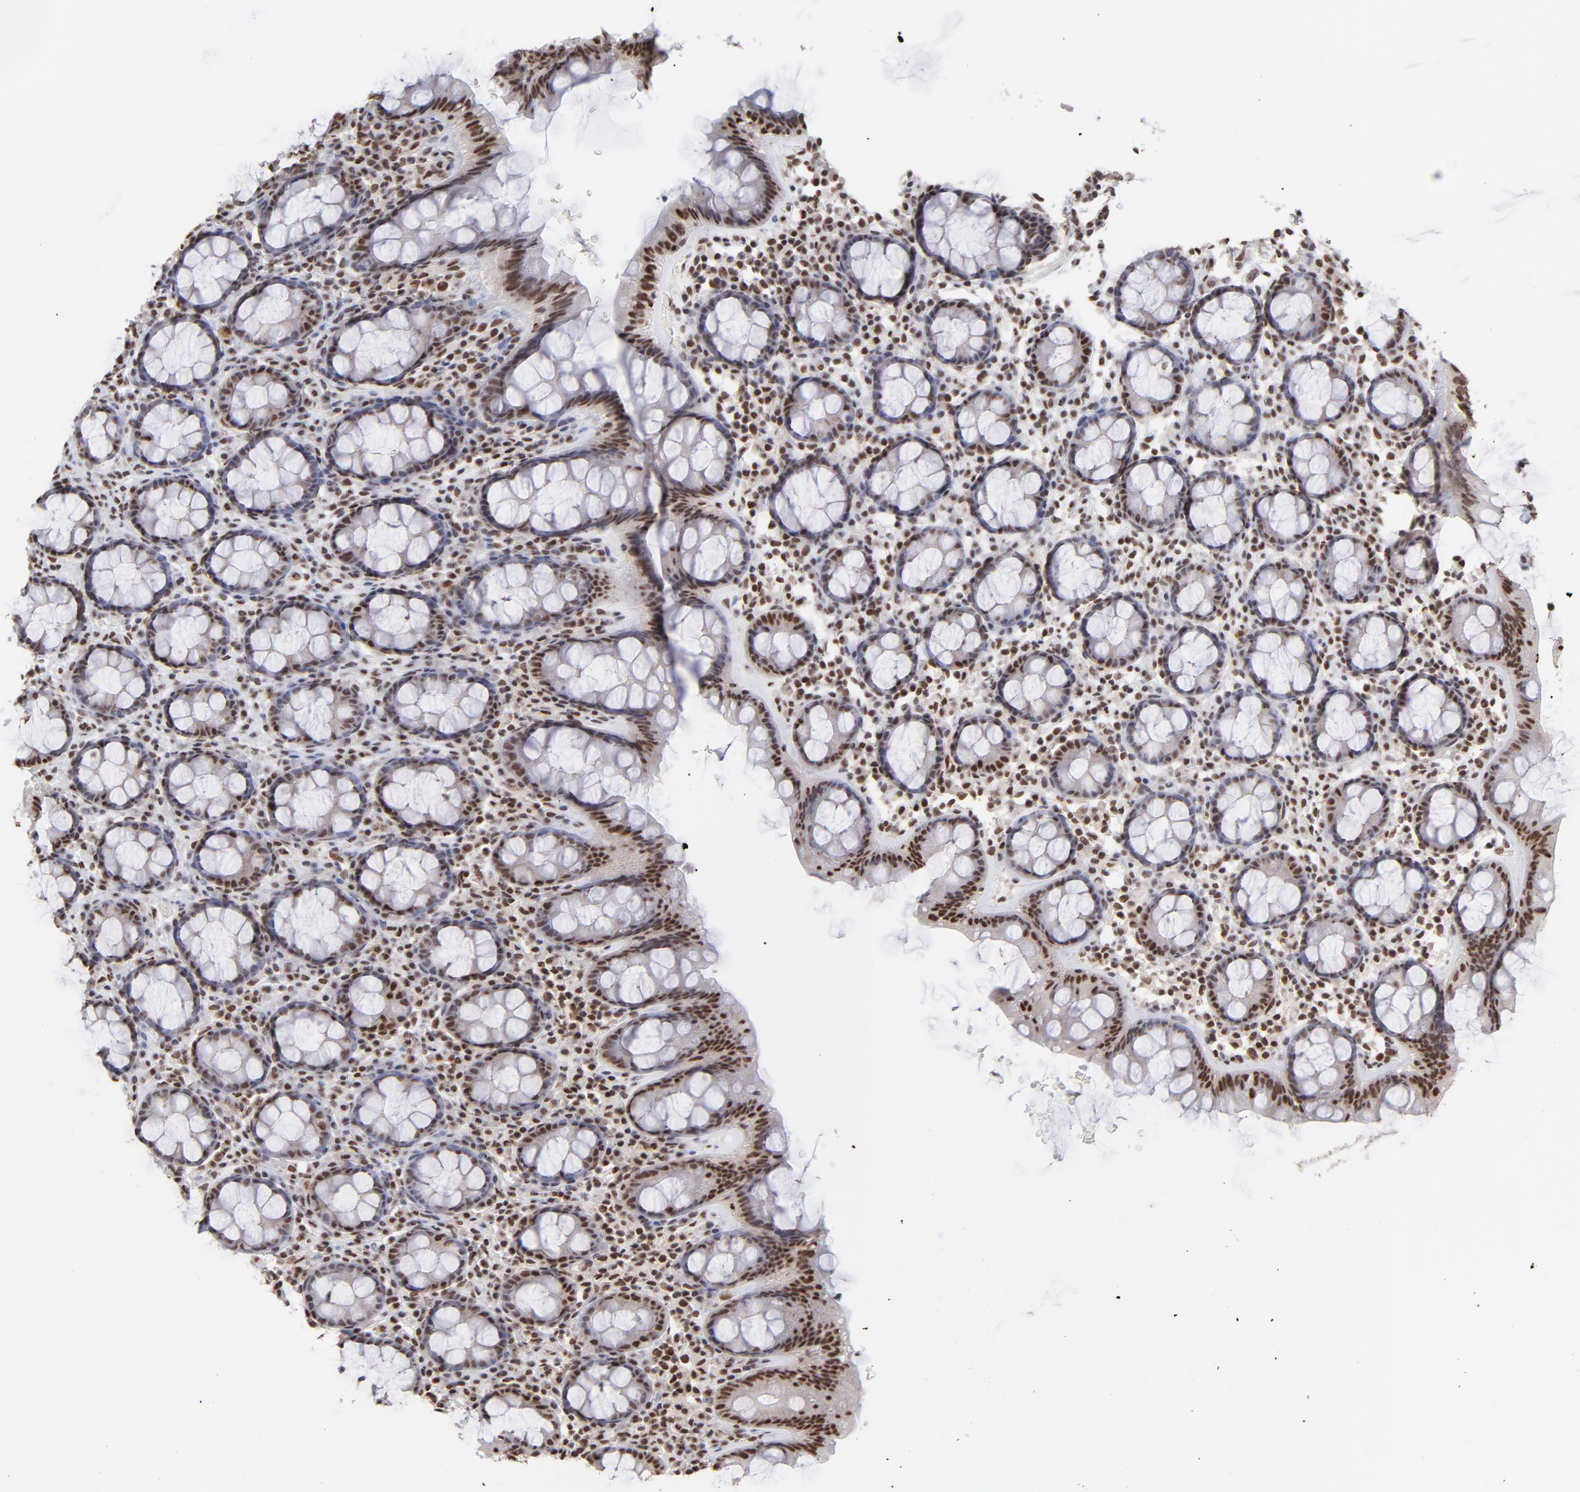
{"staining": {"intensity": "strong", "quantity": ">75%", "location": "cytoplasmic/membranous,nuclear"}, "tissue": "rectum", "cell_type": "Glandular cells", "image_type": "normal", "snomed": [{"axis": "morphology", "description": "Normal tissue, NOS"}, {"axis": "topography", "description": "Rectum"}], "caption": "IHC (DAB (3,3'-diaminobenzidine)) staining of unremarkable human rectum displays strong cytoplasmic/membranous,nuclear protein expression in about >75% of glandular cells.", "gene": "ZNF3", "patient": {"sex": "male", "age": 92}}